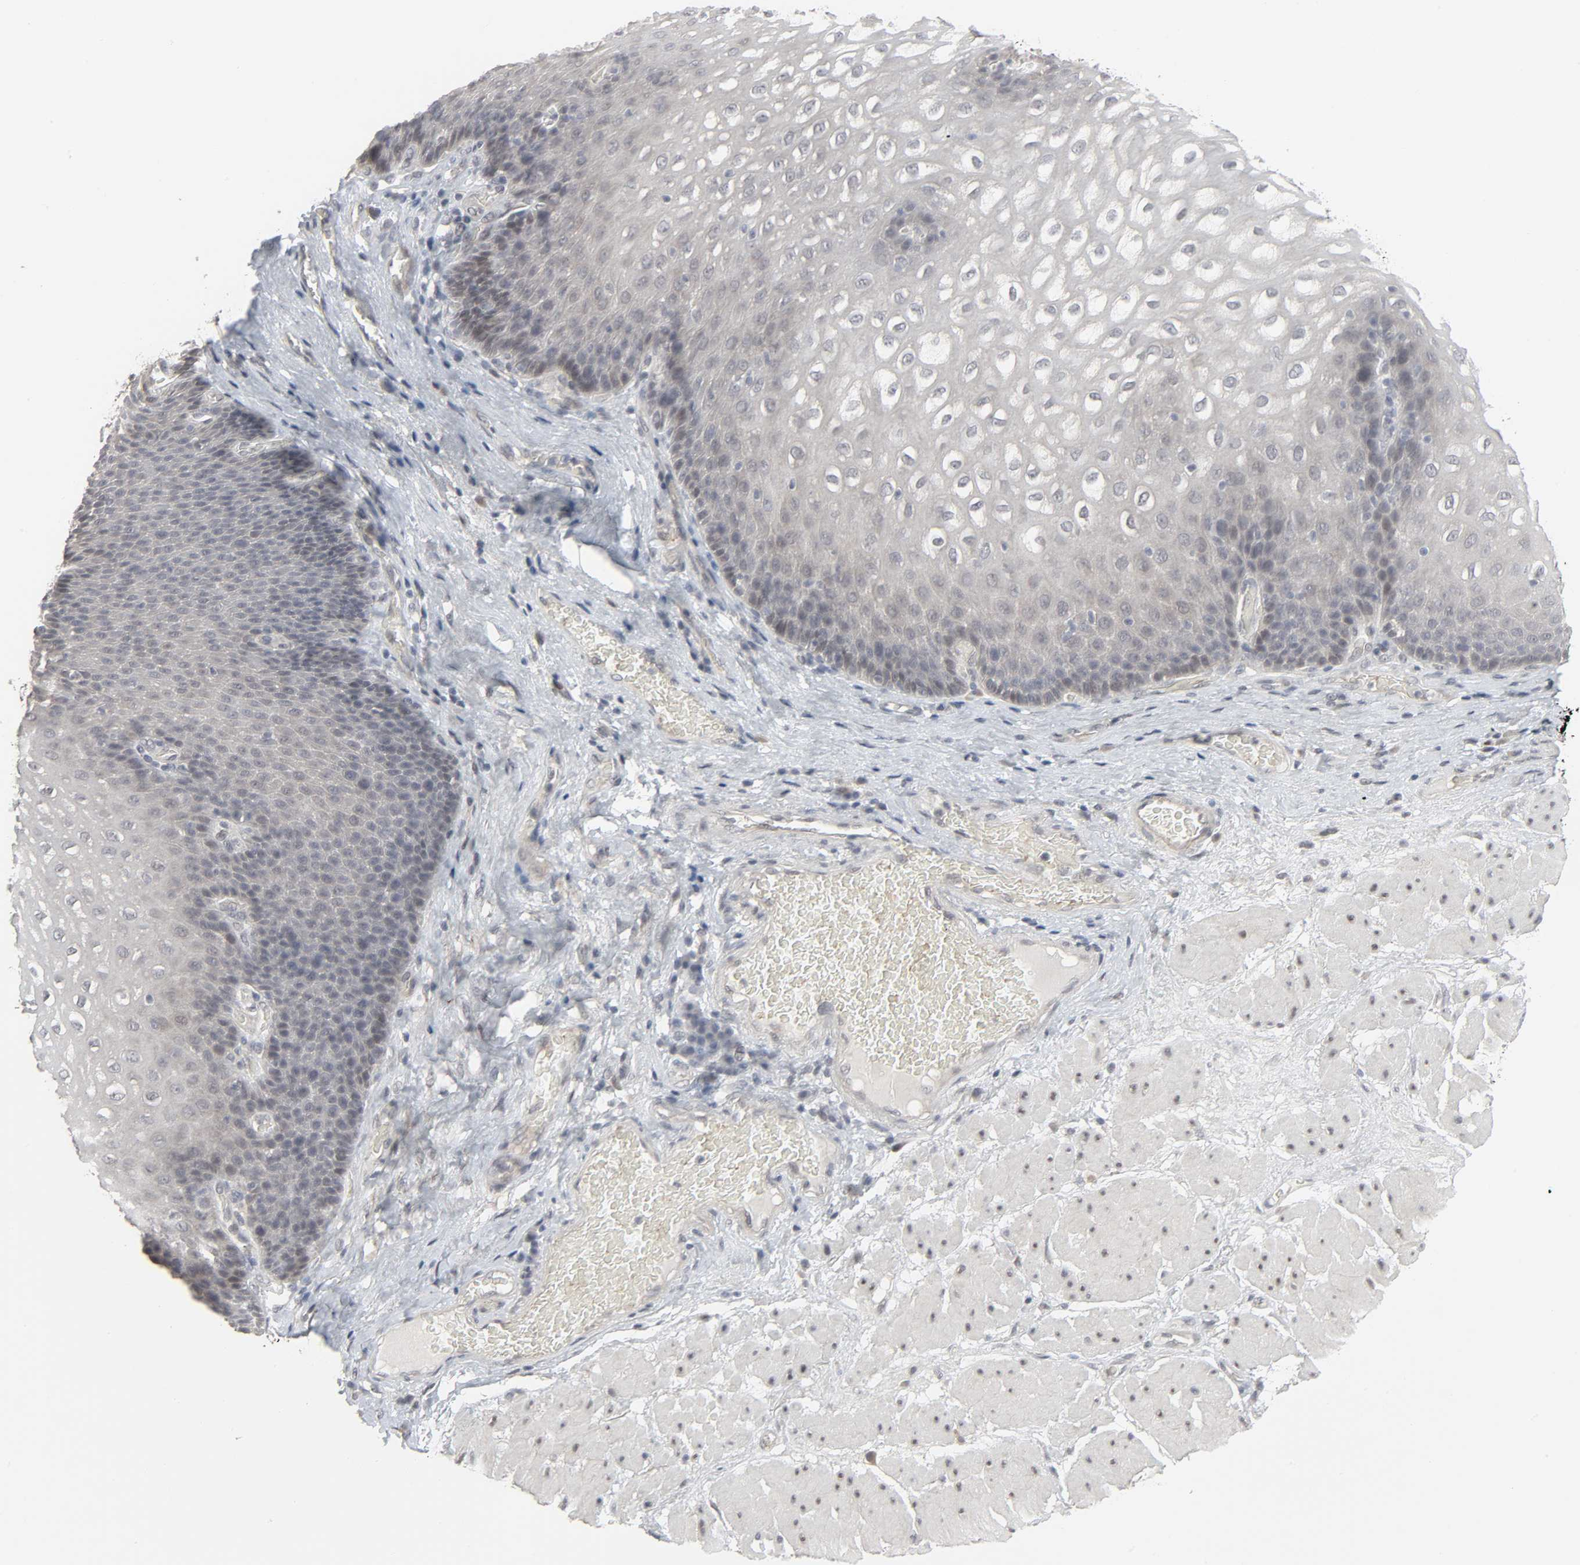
{"staining": {"intensity": "negative", "quantity": "none", "location": "none"}, "tissue": "esophagus", "cell_type": "Squamous epithelial cells", "image_type": "normal", "snomed": [{"axis": "morphology", "description": "Normal tissue, NOS"}, {"axis": "topography", "description": "Esophagus"}], "caption": "The photomicrograph shows no significant positivity in squamous epithelial cells of esophagus. (DAB (3,3'-diaminobenzidine) immunohistochemistry visualized using brightfield microscopy, high magnification).", "gene": "ZNF222", "patient": {"sex": "male", "age": 48}}